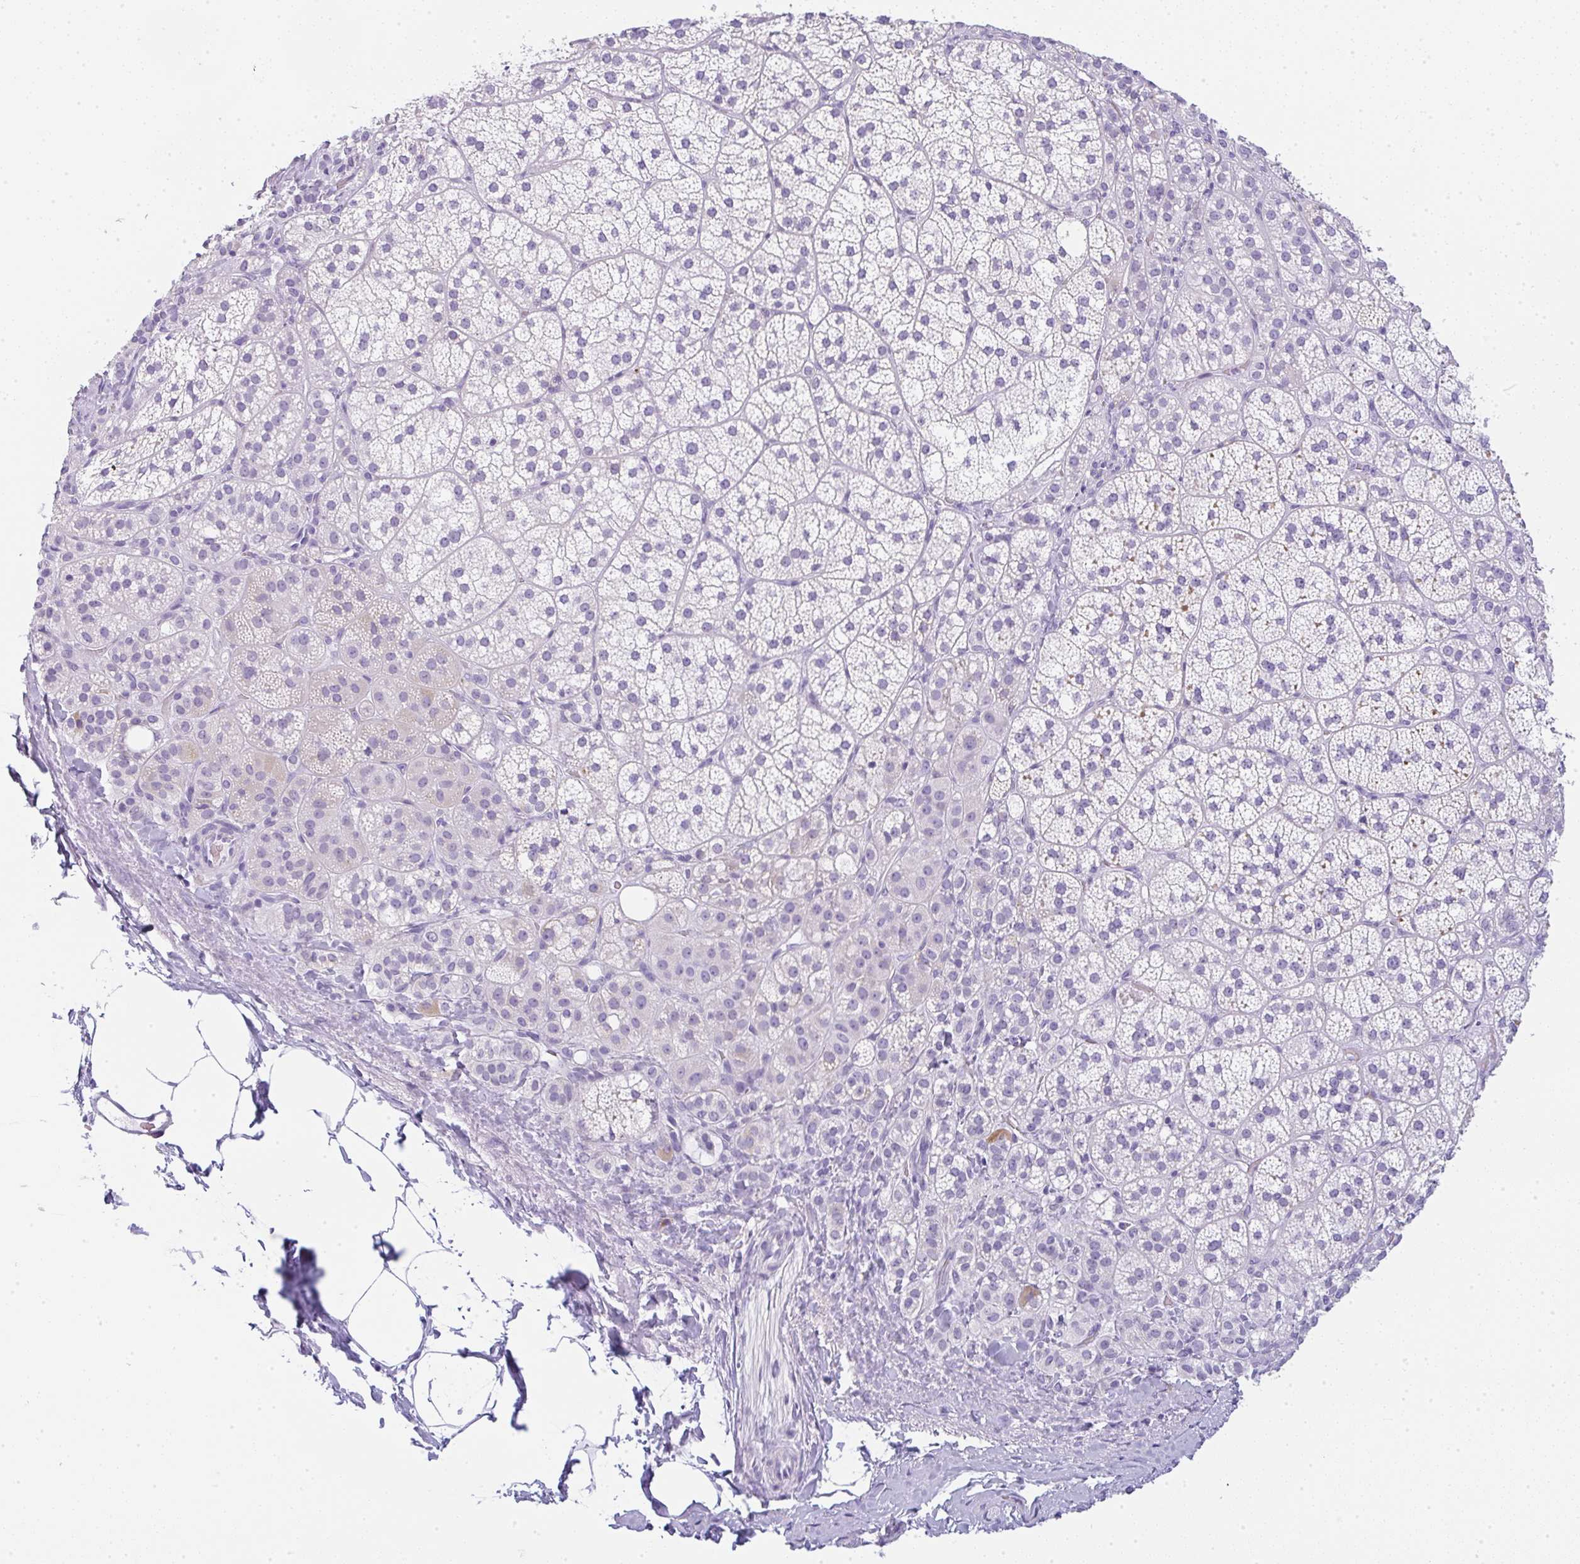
{"staining": {"intensity": "moderate", "quantity": "<25%", "location": "cytoplasmic/membranous"}, "tissue": "adrenal gland", "cell_type": "Glandular cells", "image_type": "normal", "snomed": [{"axis": "morphology", "description": "Normal tissue, NOS"}, {"axis": "topography", "description": "Adrenal gland"}], "caption": "IHC micrograph of normal adrenal gland stained for a protein (brown), which demonstrates low levels of moderate cytoplasmic/membranous expression in about <25% of glandular cells.", "gene": "LPAR4", "patient": {"sex": "female", "age": 60}}